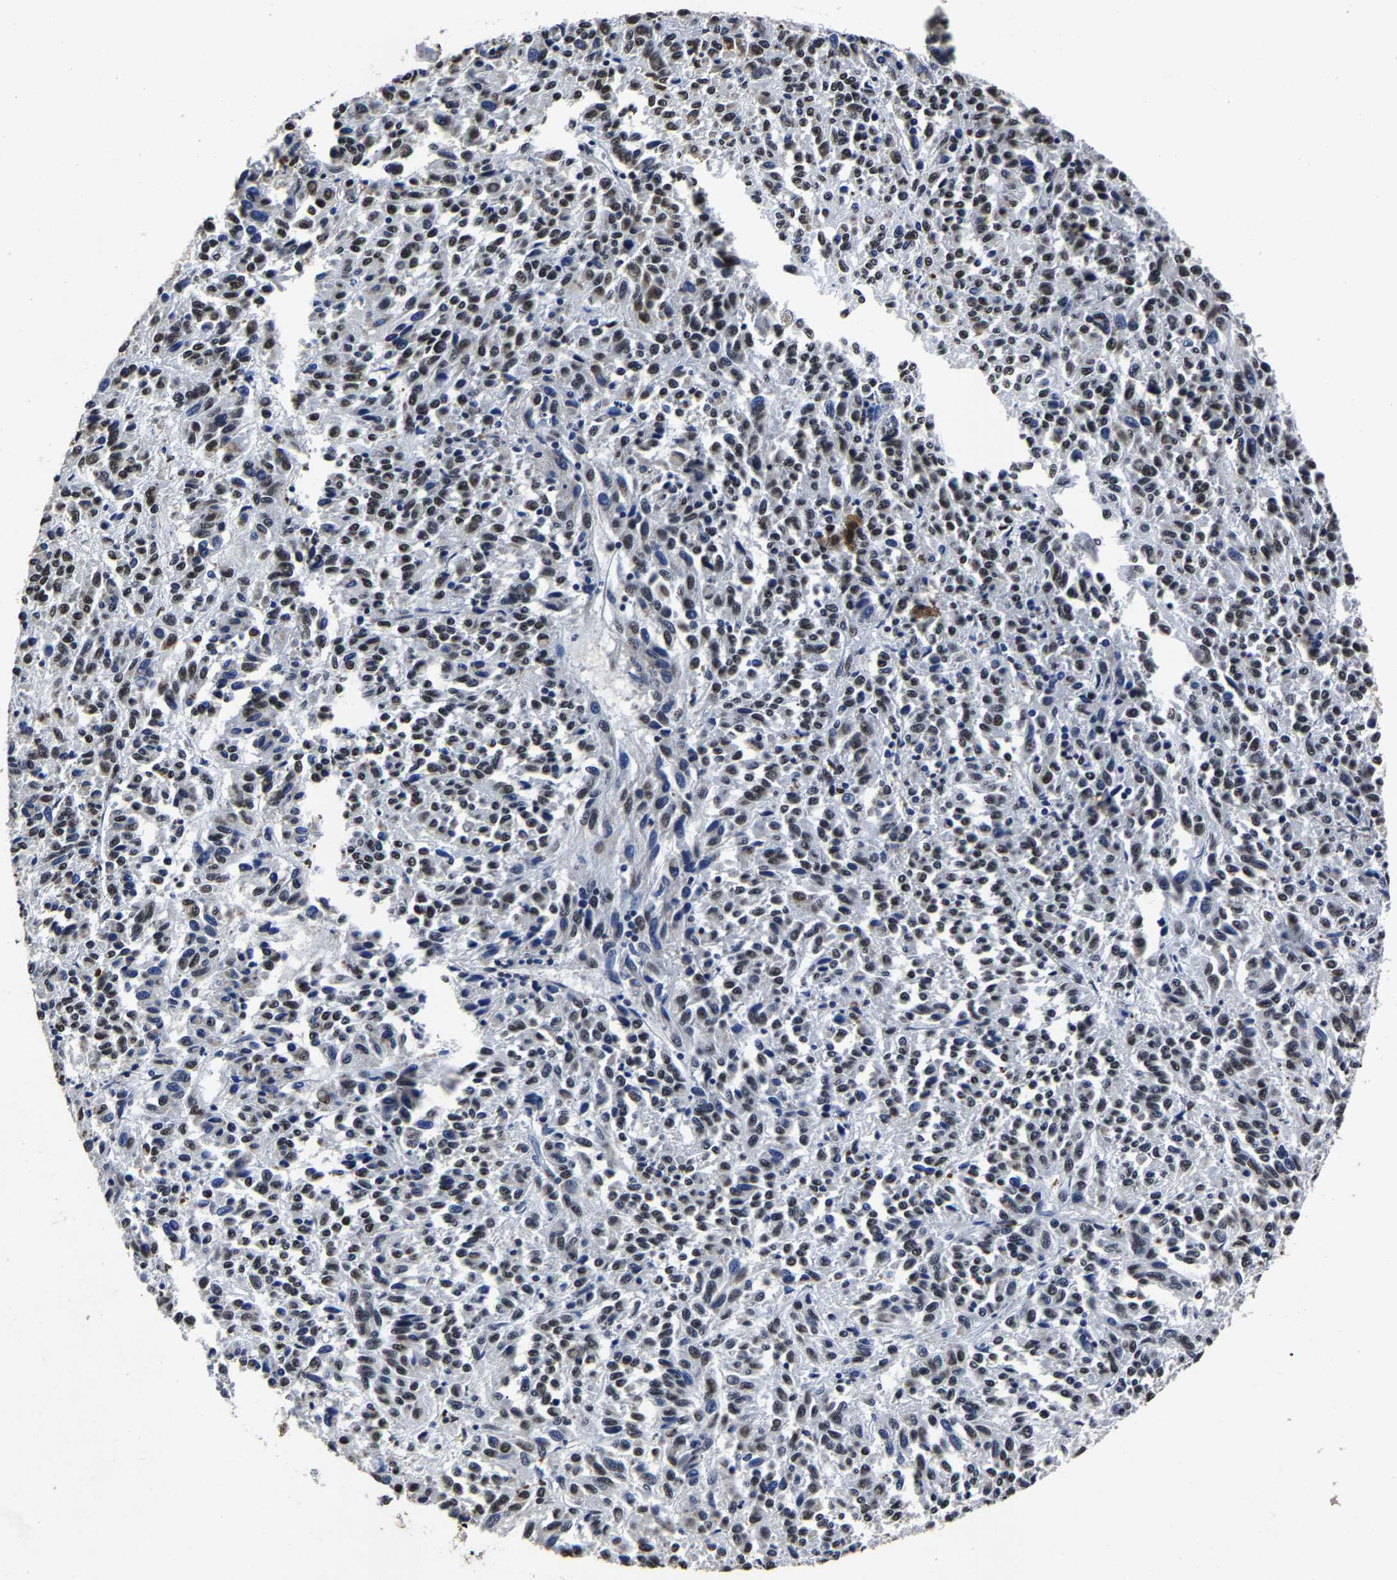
{"staining": {"intensity": "moderate", "quantity": "25%-75%", "location": "nuclear"}, "tissue": "melanoma", "cell_type": "Tumor cells", "image_type": "cancer", "snomed": [{"axis": "morphology", "description": "Malignant melanoma, Metastatic site"}, {"axis": "topography", "description": "Lung"}], "caption": "Melanoma stained for a protein displays moderate nuclear positivity in tumor cells. (Brightfield microscopy of DAB IHC at high magnification).", "gene": "RBM45", "patient": {"sex": "male", "age": 64}}